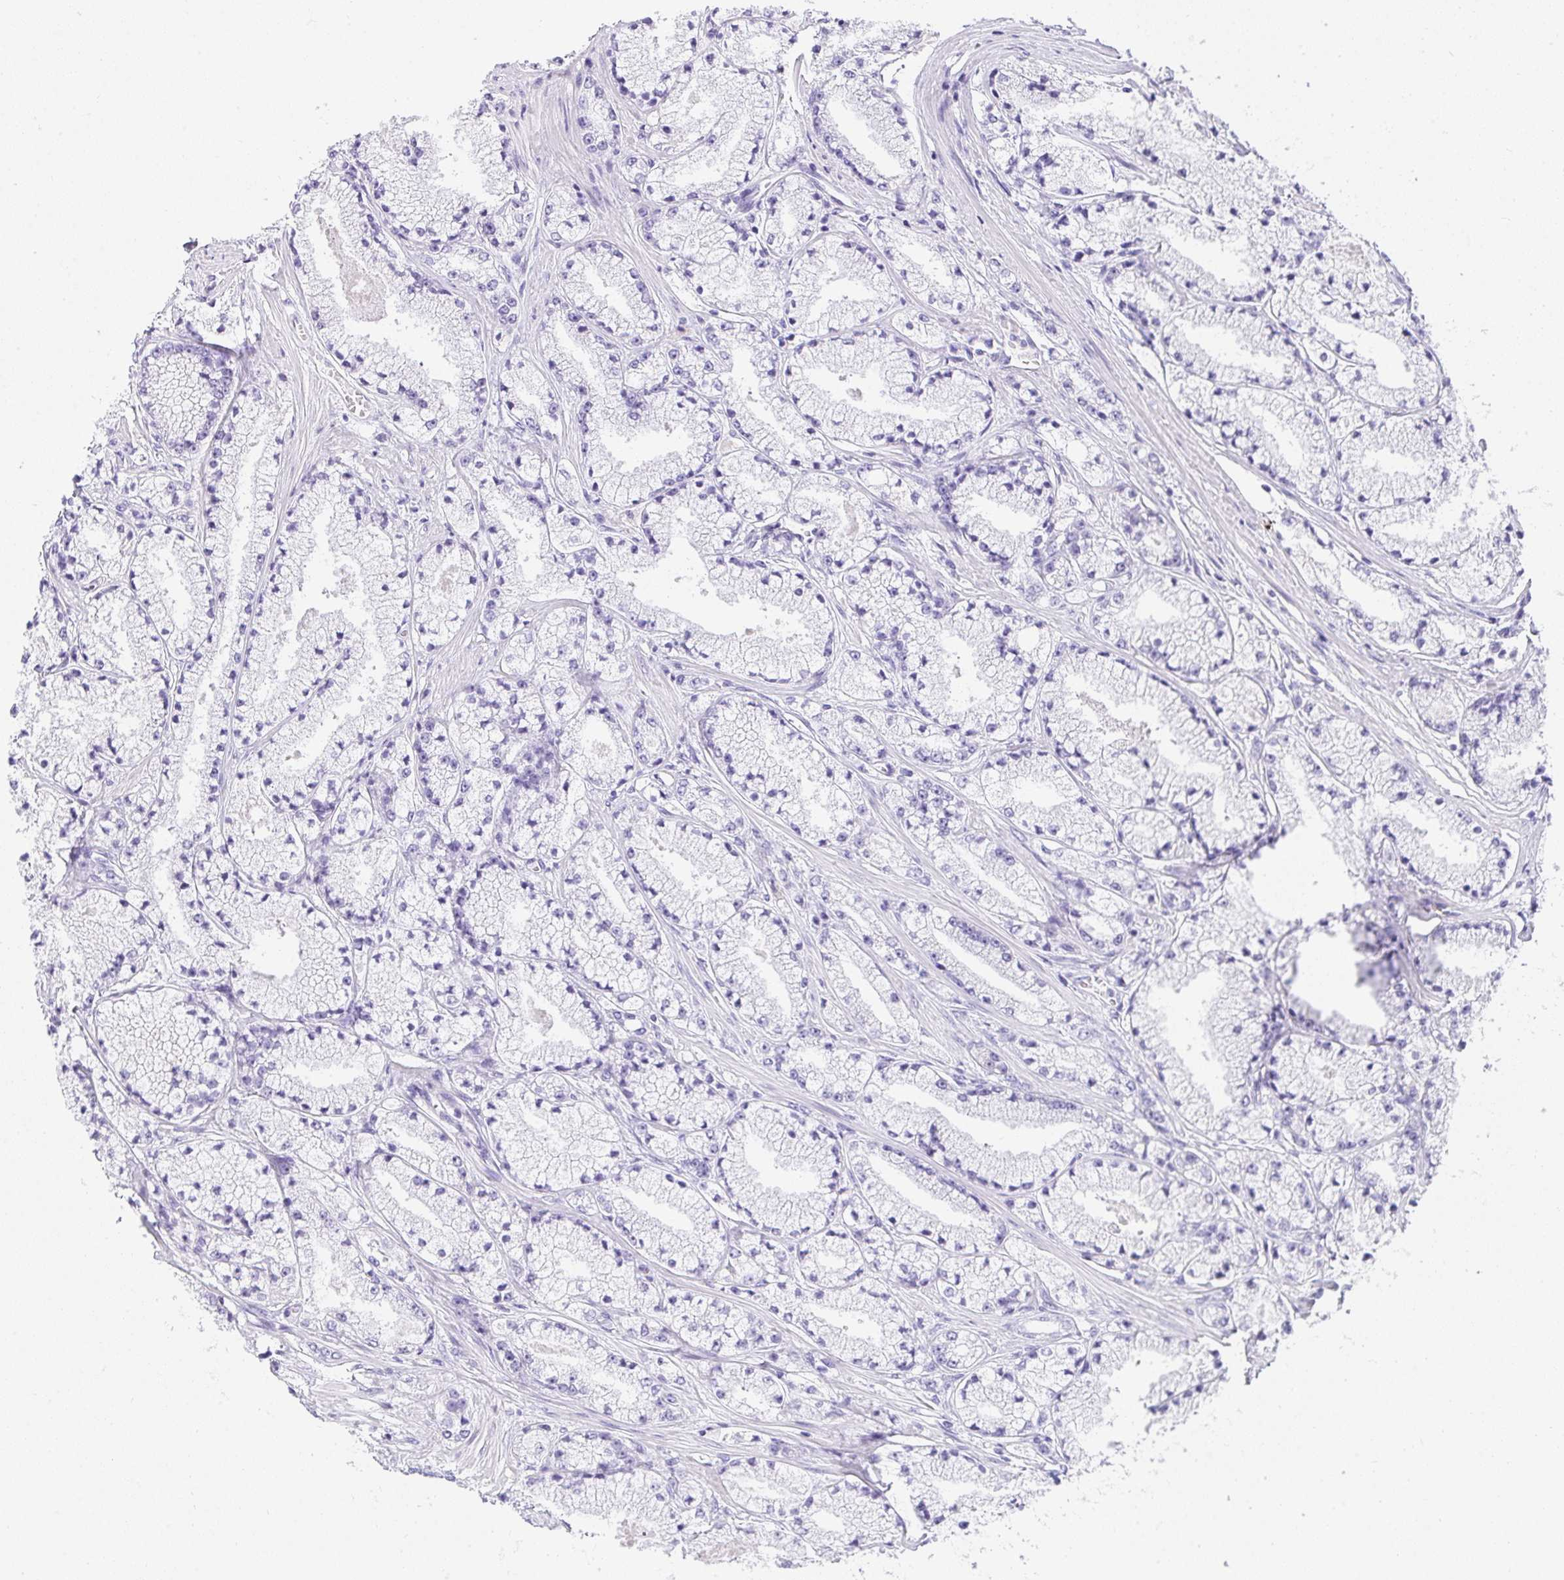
{"staining": {"intensity": "negative", "quantity": "none", "location": "none"}, "tissue": "prostate cancer", "cell_type": "Tumor cells", "image_type": "cancer", "snomed": [{"axis": "morphology", "description": "Adenocarcinoma, High grade"}, {"axis": "topography", "description": "Prostate"}], "caption": "A histopathology image of prostate cancer (adenocarcinoma (high-grade)) stained for a protein exhibits no brown staining in tumor cells.", "gene": "CDADC1", "patient": {"sex": "male", "age": 63}}